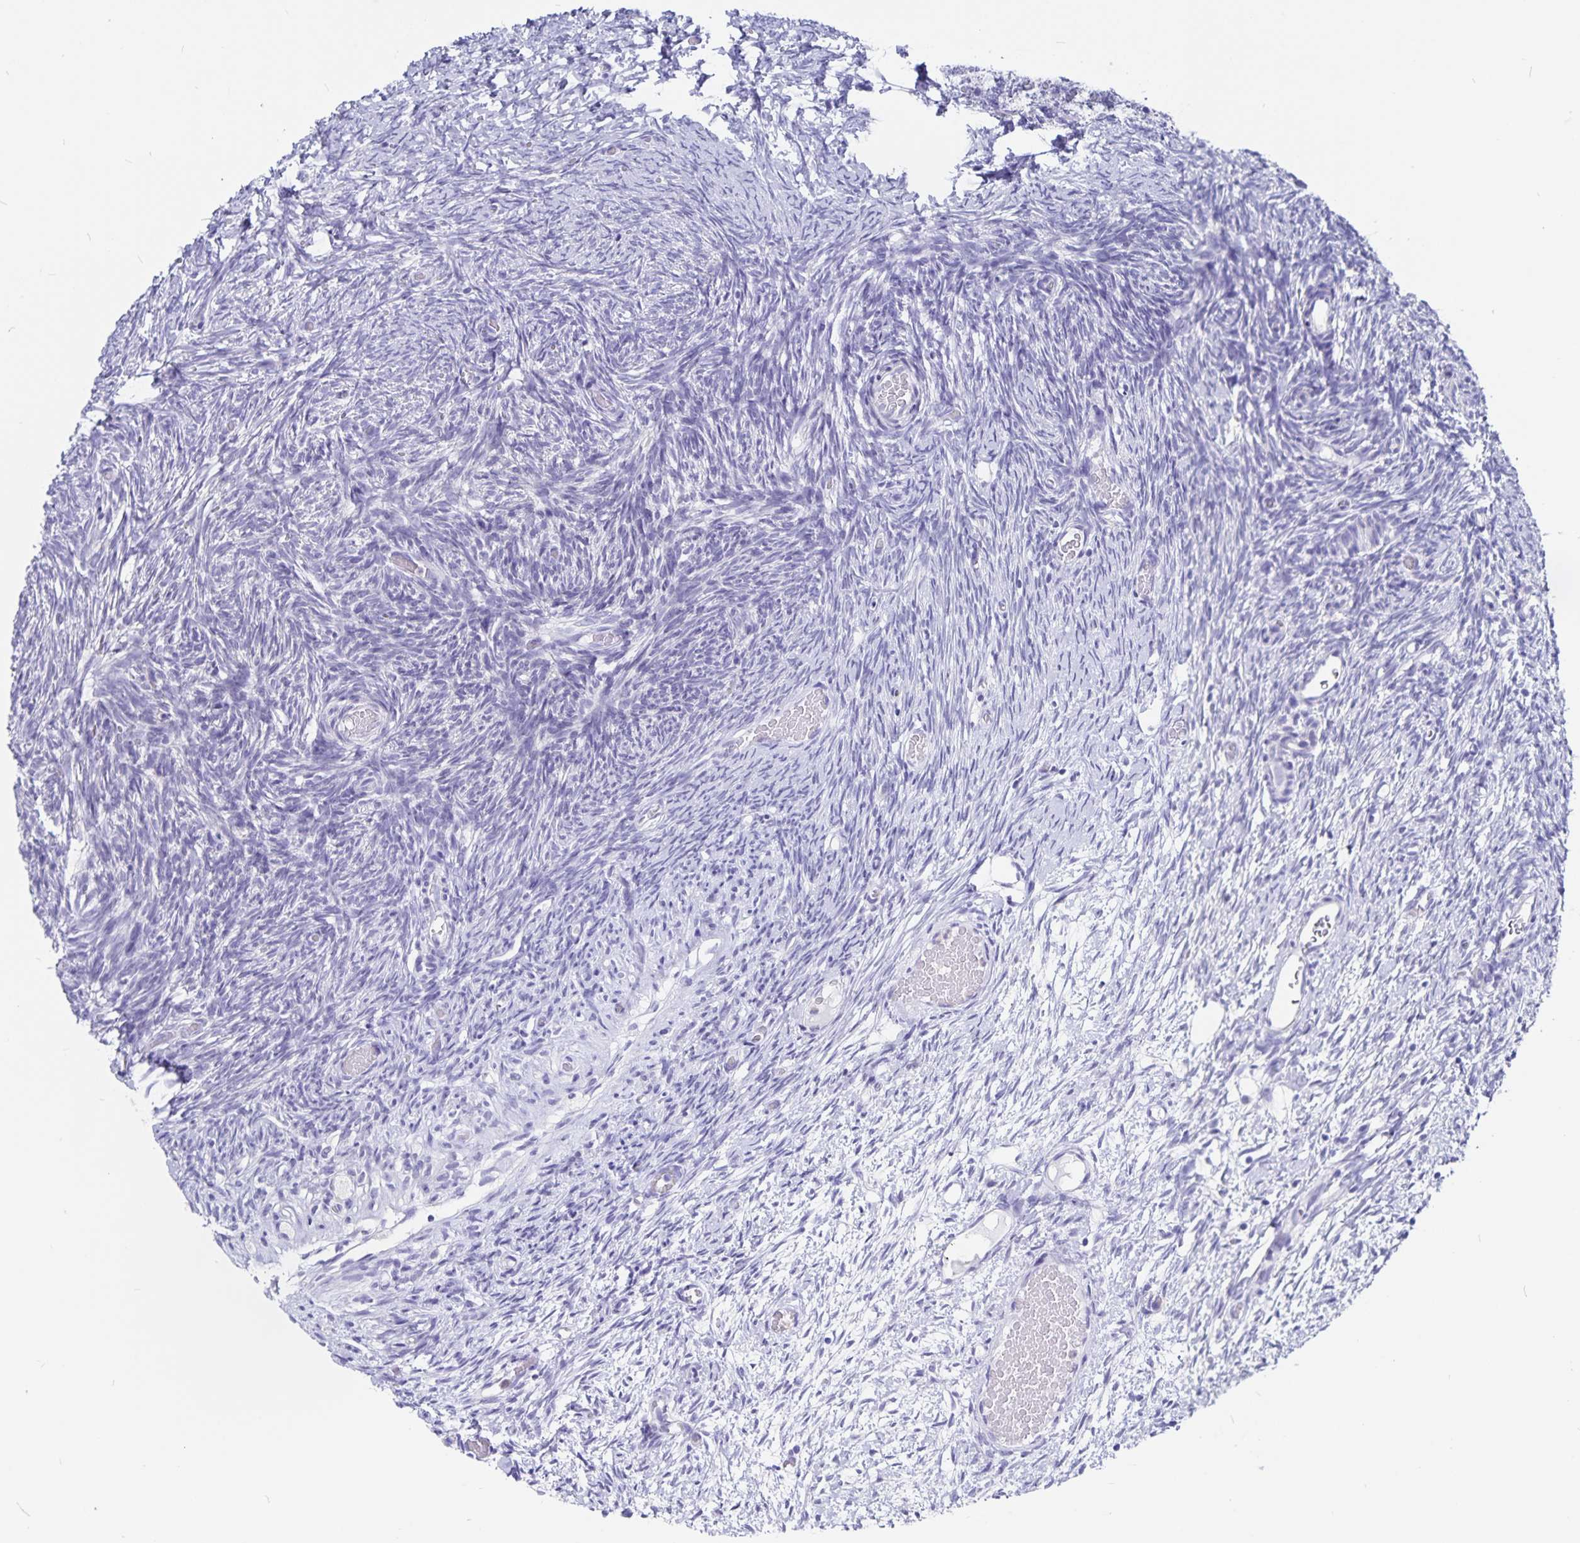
{"staining": {"intensity": "weak", "quantity": ">75%", "location": "cytoplasmic/membranous"}, "tissue": "ovary", "cell_type": "Follicle cells", "image_type": "normal", "snomed": [{"axis": "morphology", "description": "Normal tissue, NOS"}, {"axis": "topography", "description": "Ovary"}], "caption": "Immunohistochemistry of normal ovary shows low levels of weak cytoplasmic/membranous staining in about >75% of follicle cells.", "gene": "SNTN", "patient": {"sex": "female", "age": 39}}